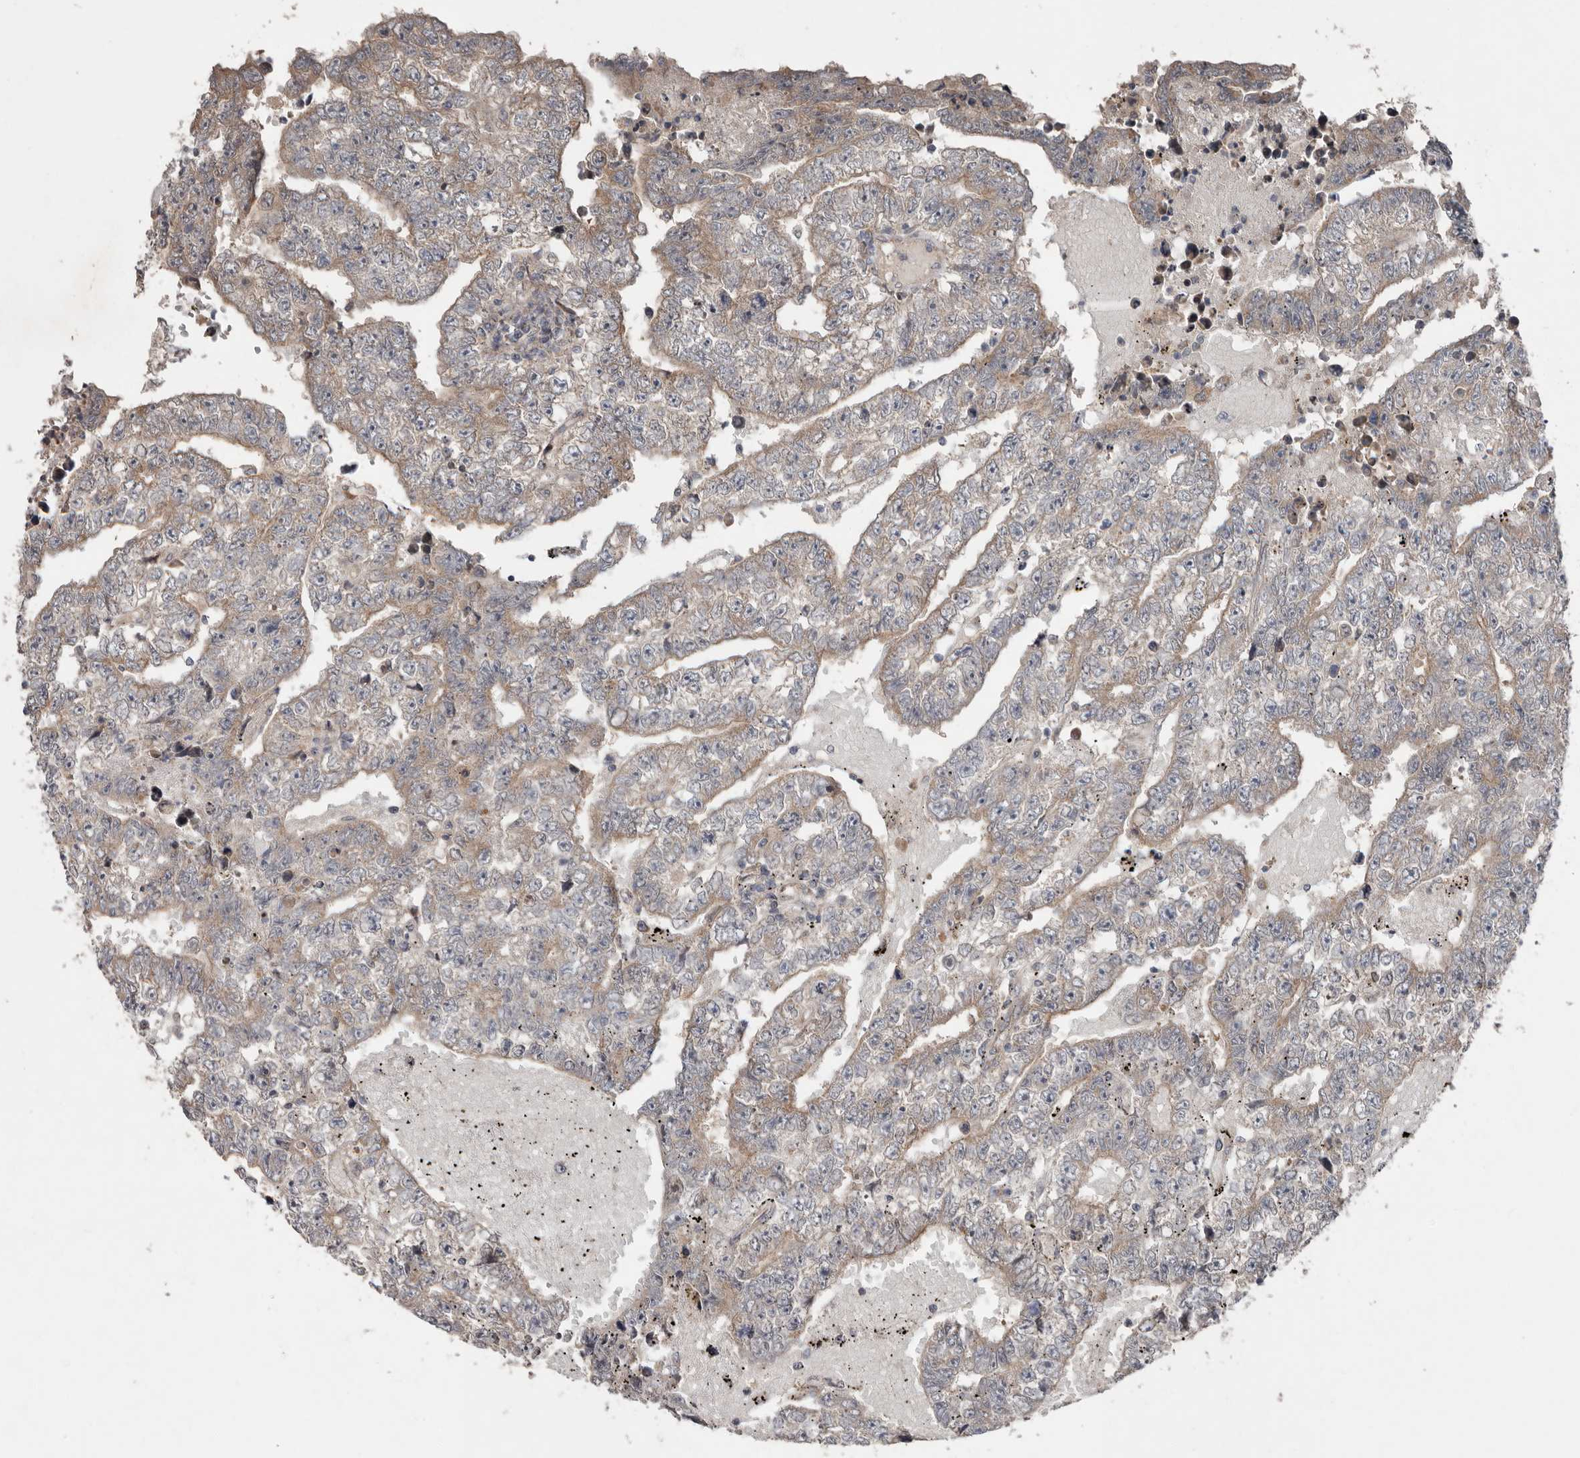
{"staining": {"intensity": "weak", "quantity": "25%-75%", "location": "cytoplasmic/membranous"}, "tissue": "testis cancer", "cell_type": "Tumor cells", "image_type": "cancer", "snomed": [{"axis": "morphology", "description": "Carcinoma, Embryonal, NOS"}, {"axis": "topography", "description": "Testis"}], "caption": "A brown stain shows weak cytoplasmic/membranous positivity of a protein in human testis cancer (embryonal carcinoma) tumor cells. (DAB (3,3'-diaminobenzidine) IHC, brown staining for protein, blue staining for nuclei).", "gene": "CHML", "patient": {"sex": "male", "age": 25}}